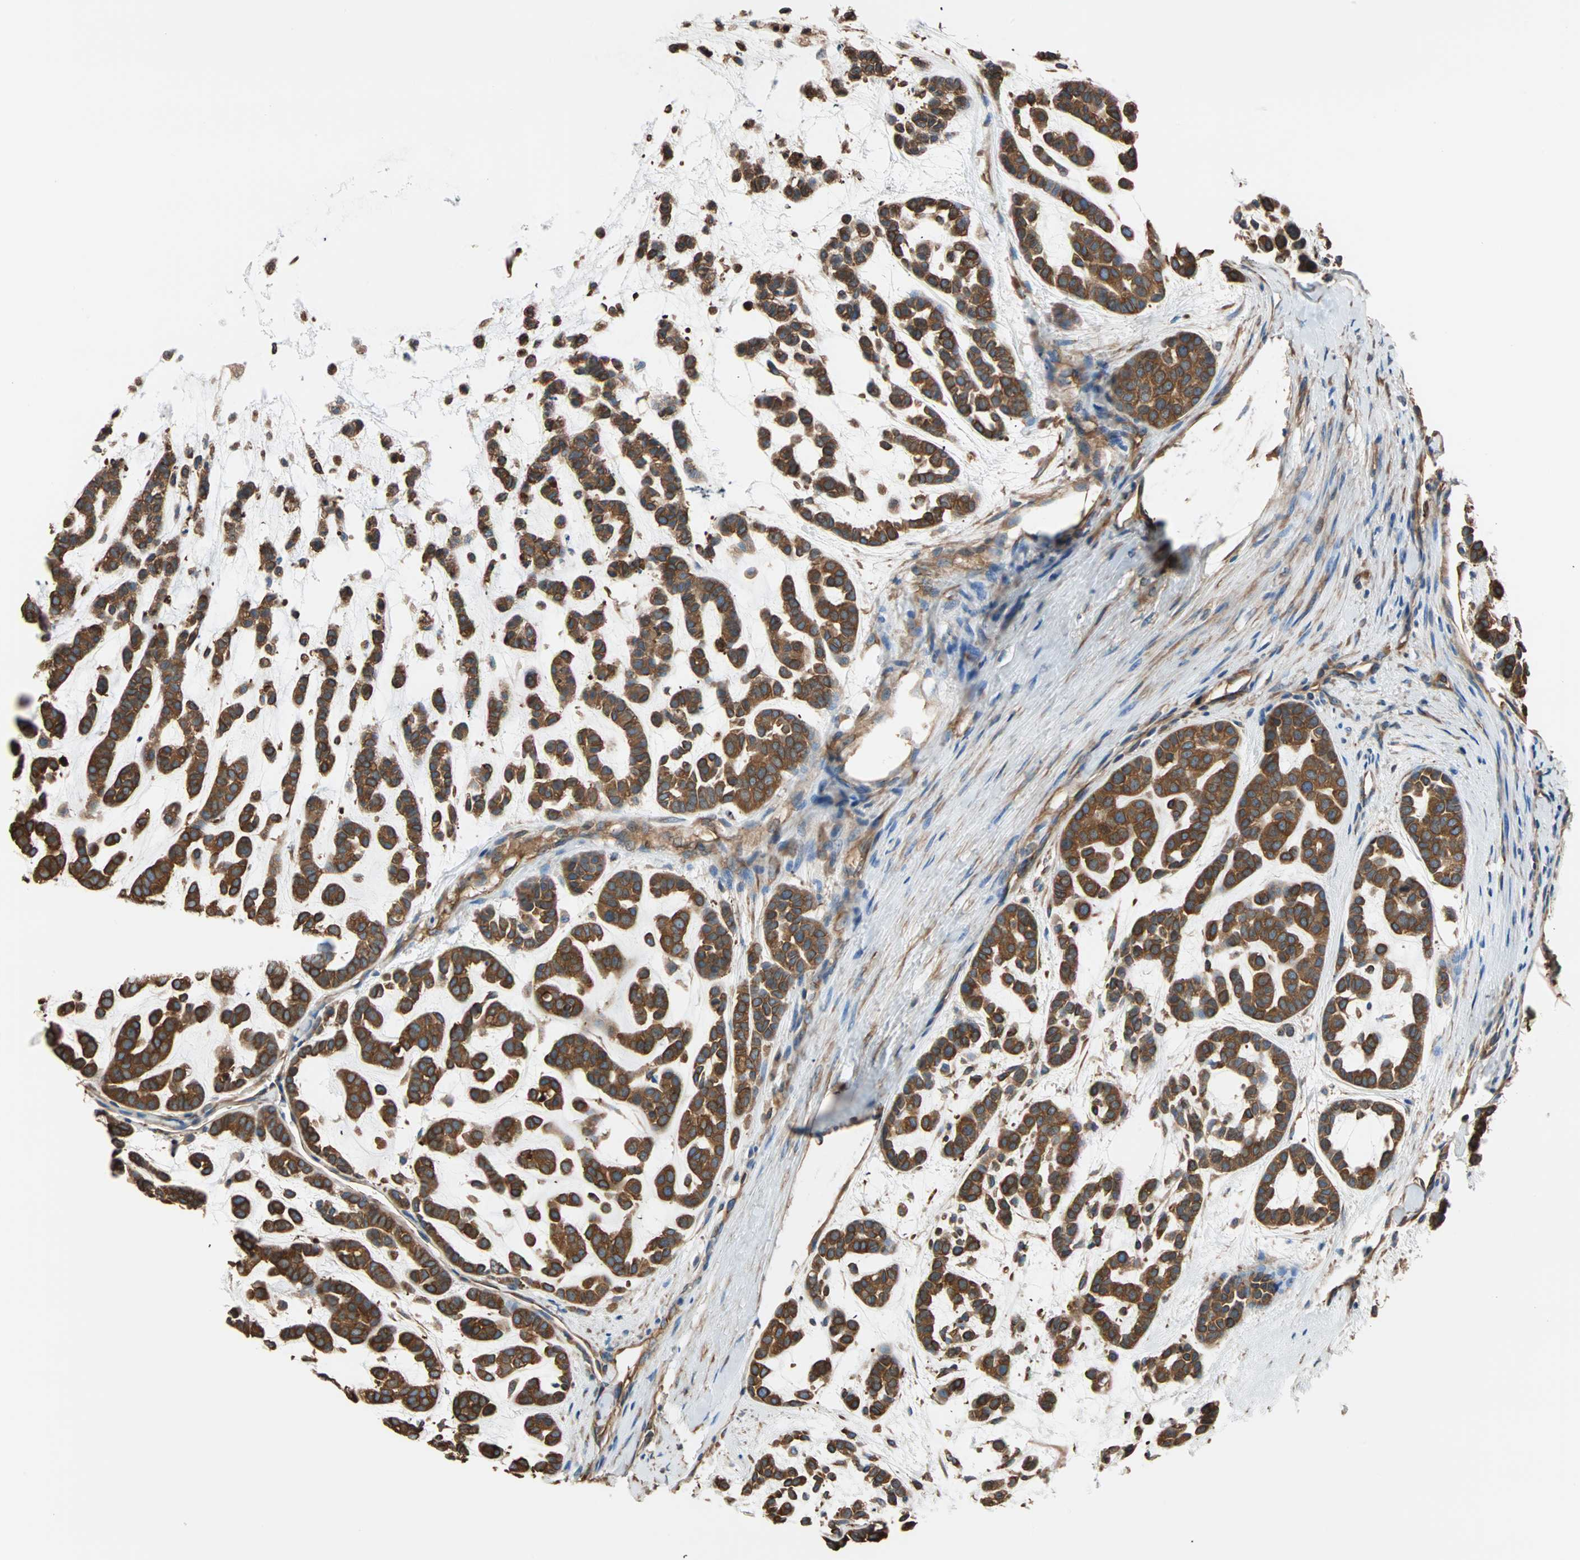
{"staining": {"intensity": "strong", "quantity": ">75%", "location": "cytoplasmic/membranous"}, "tissue": "head and neck cancer", "cell_type": "Tumor cells", "image_type": "cancer", "snomed": [{"axis": "morphology", "description": "Adenocarcinoma, NOS"}, {"axis": "morphology", "description": "Adenoma, NOS"}, {"axis": "topography", "description": "Head-Neck"}], "caption": "Head and neck cancer (adenoma) stained with a protein marker demonstrates strong staining in tumor cells.", "gene": "EEF2", "patient": {"sex": "female", "age": 55}}